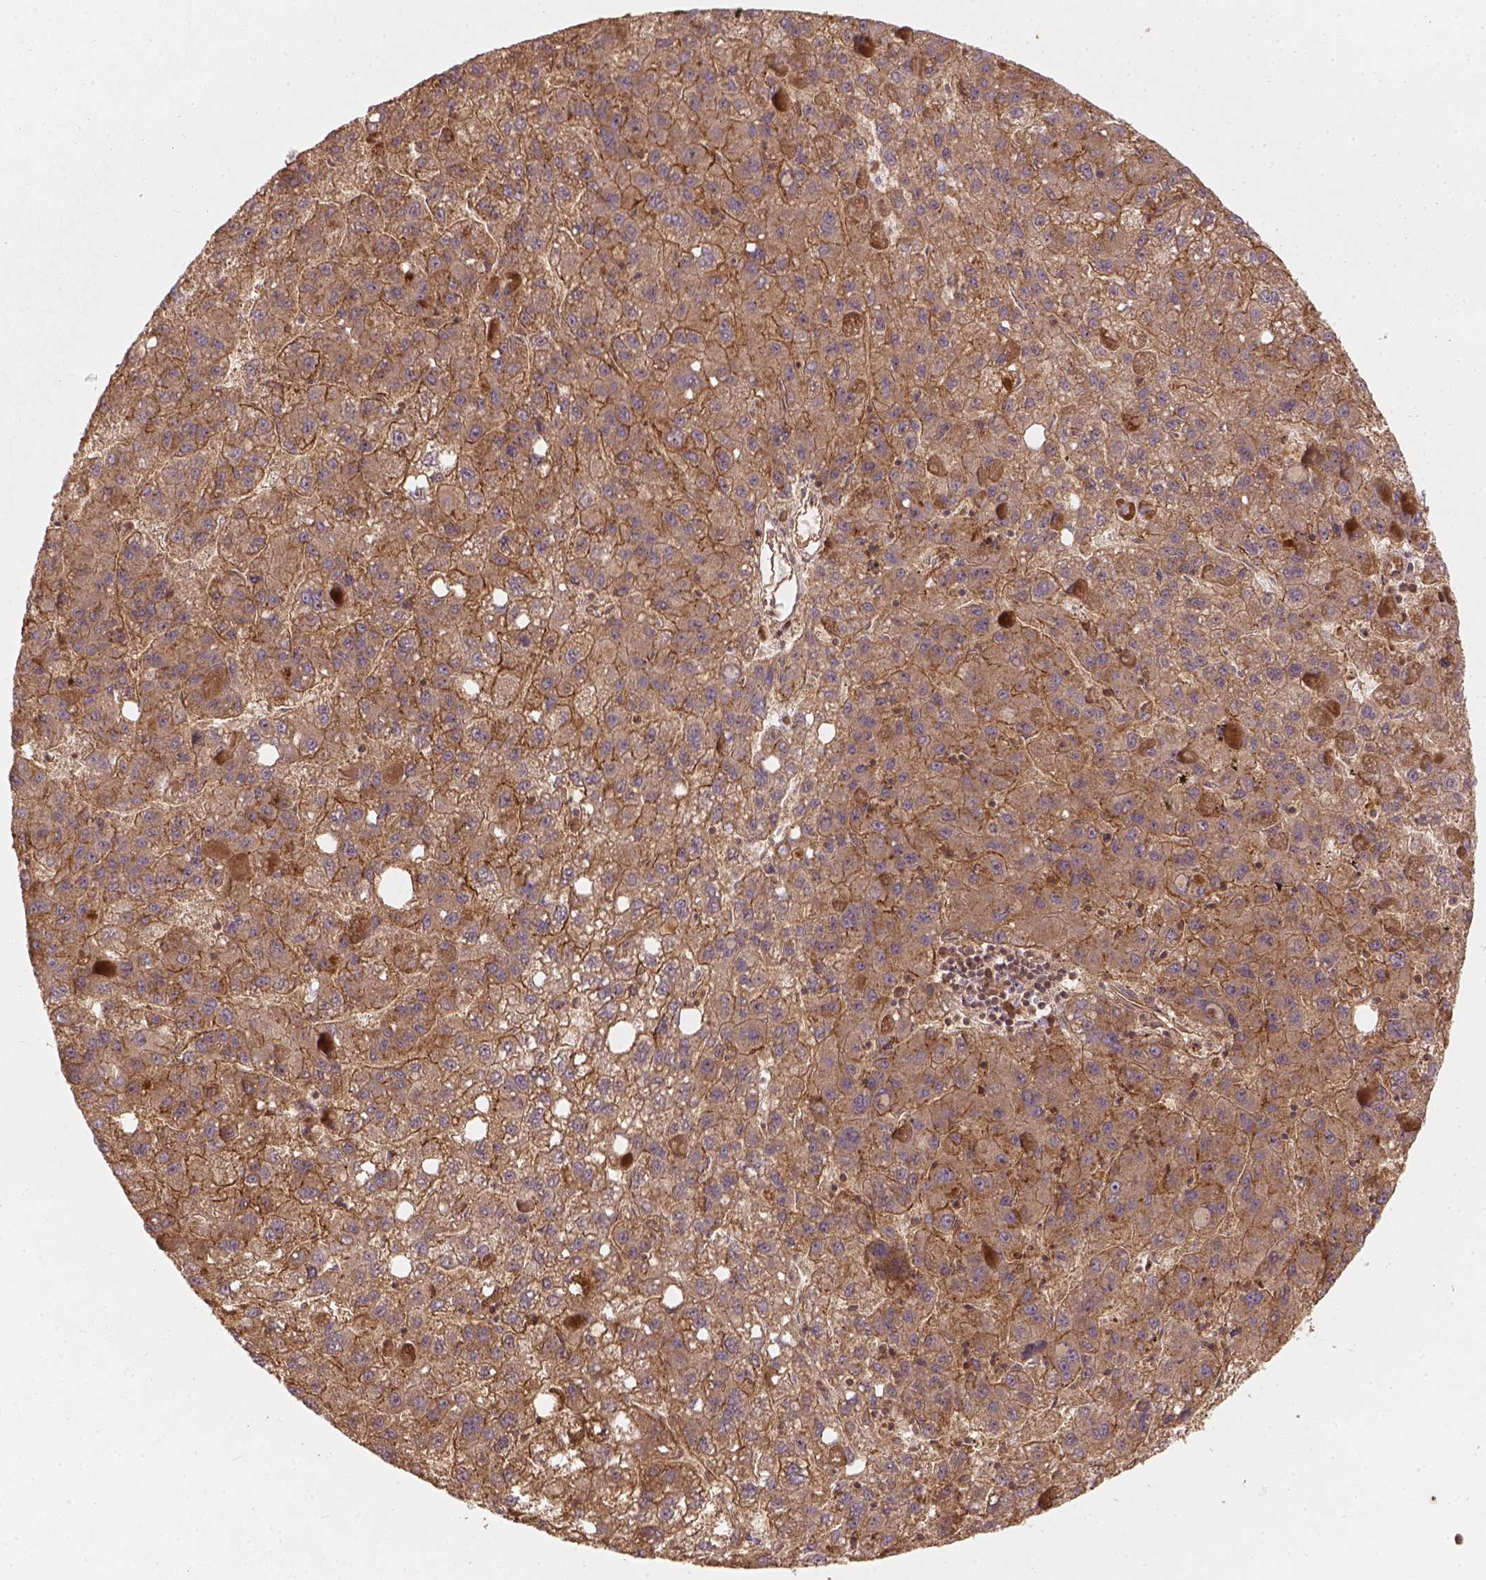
{"staining": {"intensity": "moderate", "quantity": ">75%", "location": "cytoplasmic/membranous"}, "tissue": "liver cancer", "cell_type": "Tumor cells", "image_type": "cancer", "snomed": [{"axis": "morphology", "description": "Carcinoma, Hepatocellular, NOS"}, {"axis": "topography", "description": "Liver"}], "caption": "This micrograph displays immunohistochemistry (IHC) staining of human liver hepatocellular carcinoma, with medium moderate cytoplasmic/membranous positivity in approximately >75% of tumor cells.", "gene": "XPR1", "patient": {"sex": "female", "age": 82}}